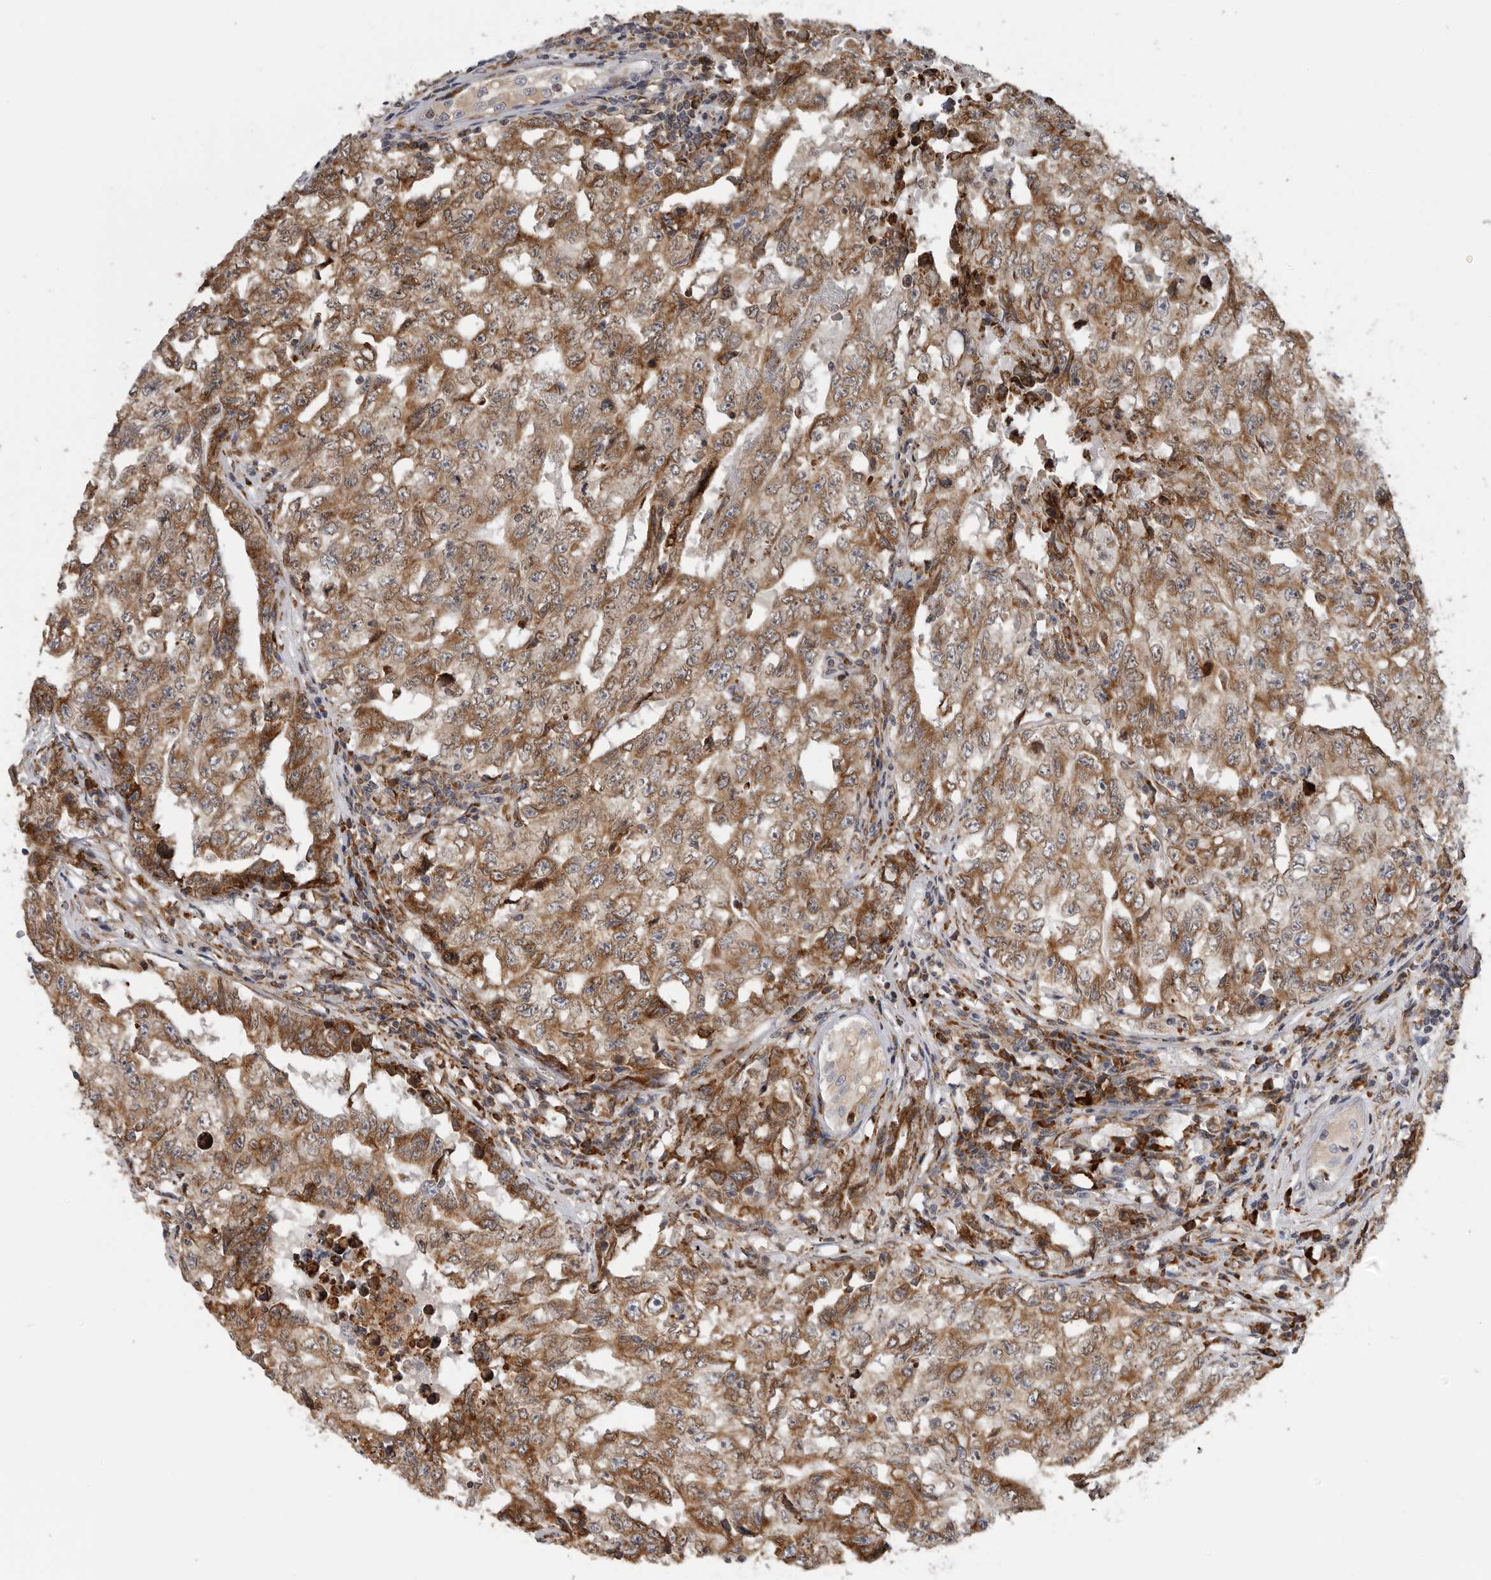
{"staining": {"intensity": "moderate", "quantity": ">75%", "location": "cytoplasmic/membranous"}, "tissue": "testis cancer", "cell_type": "Tumor cells", "image_type": "cancer", "snomed": [{"axis": "morphology", "description": "Carcinoma, Embryonal, NOS"}, {"axis": "topography", "description": "Testis"}], "caption": "Testis cancer (embryonal carcinoma) stained with immunohistochemistry reveals moderate cytoplasmic/membranous positivity in about >75% of tumor cells. (brown staining indicates protein expression, while blue staining denotes nuclei).", "gene": "ALPK2", "patient": {"sex": "male", "age": 26}}